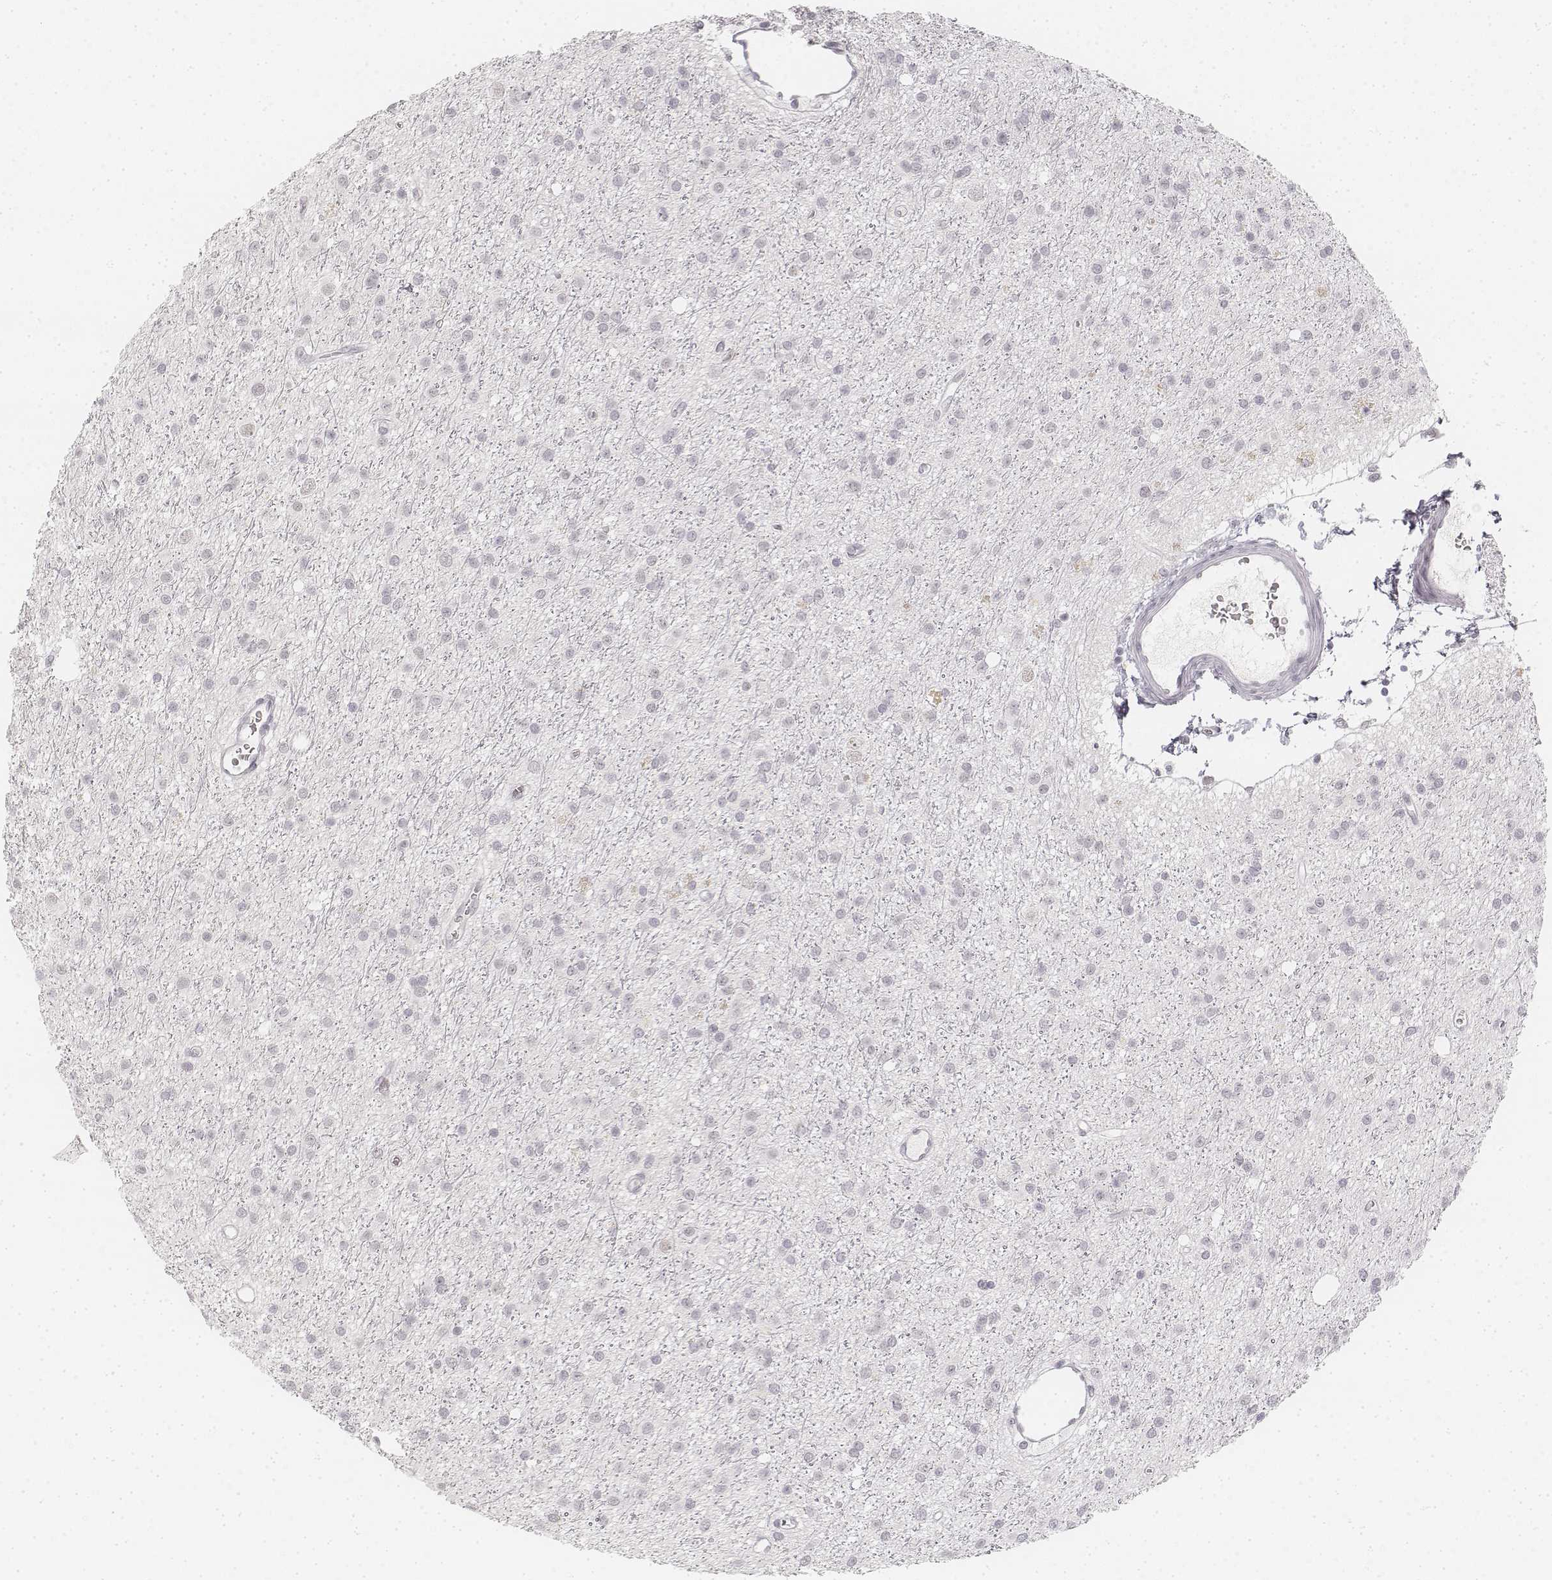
{"staining": {"intensity": "negative", "quantity": "none", "location": "none"}, "tissue": "glioma", "cell_type": "Tumor cells", "image_type": "cancer", "snomed": [{"axis": "morphology", "description": "Glioma, malignant, Low grade"}, {"axis": "topography", "description": "Brain"}], "caption": "The micrograph shows no staining of tumor cells in glioma.", "gene": "KRTAP2-1", "patient": {"sex": "male", "age": 27}}